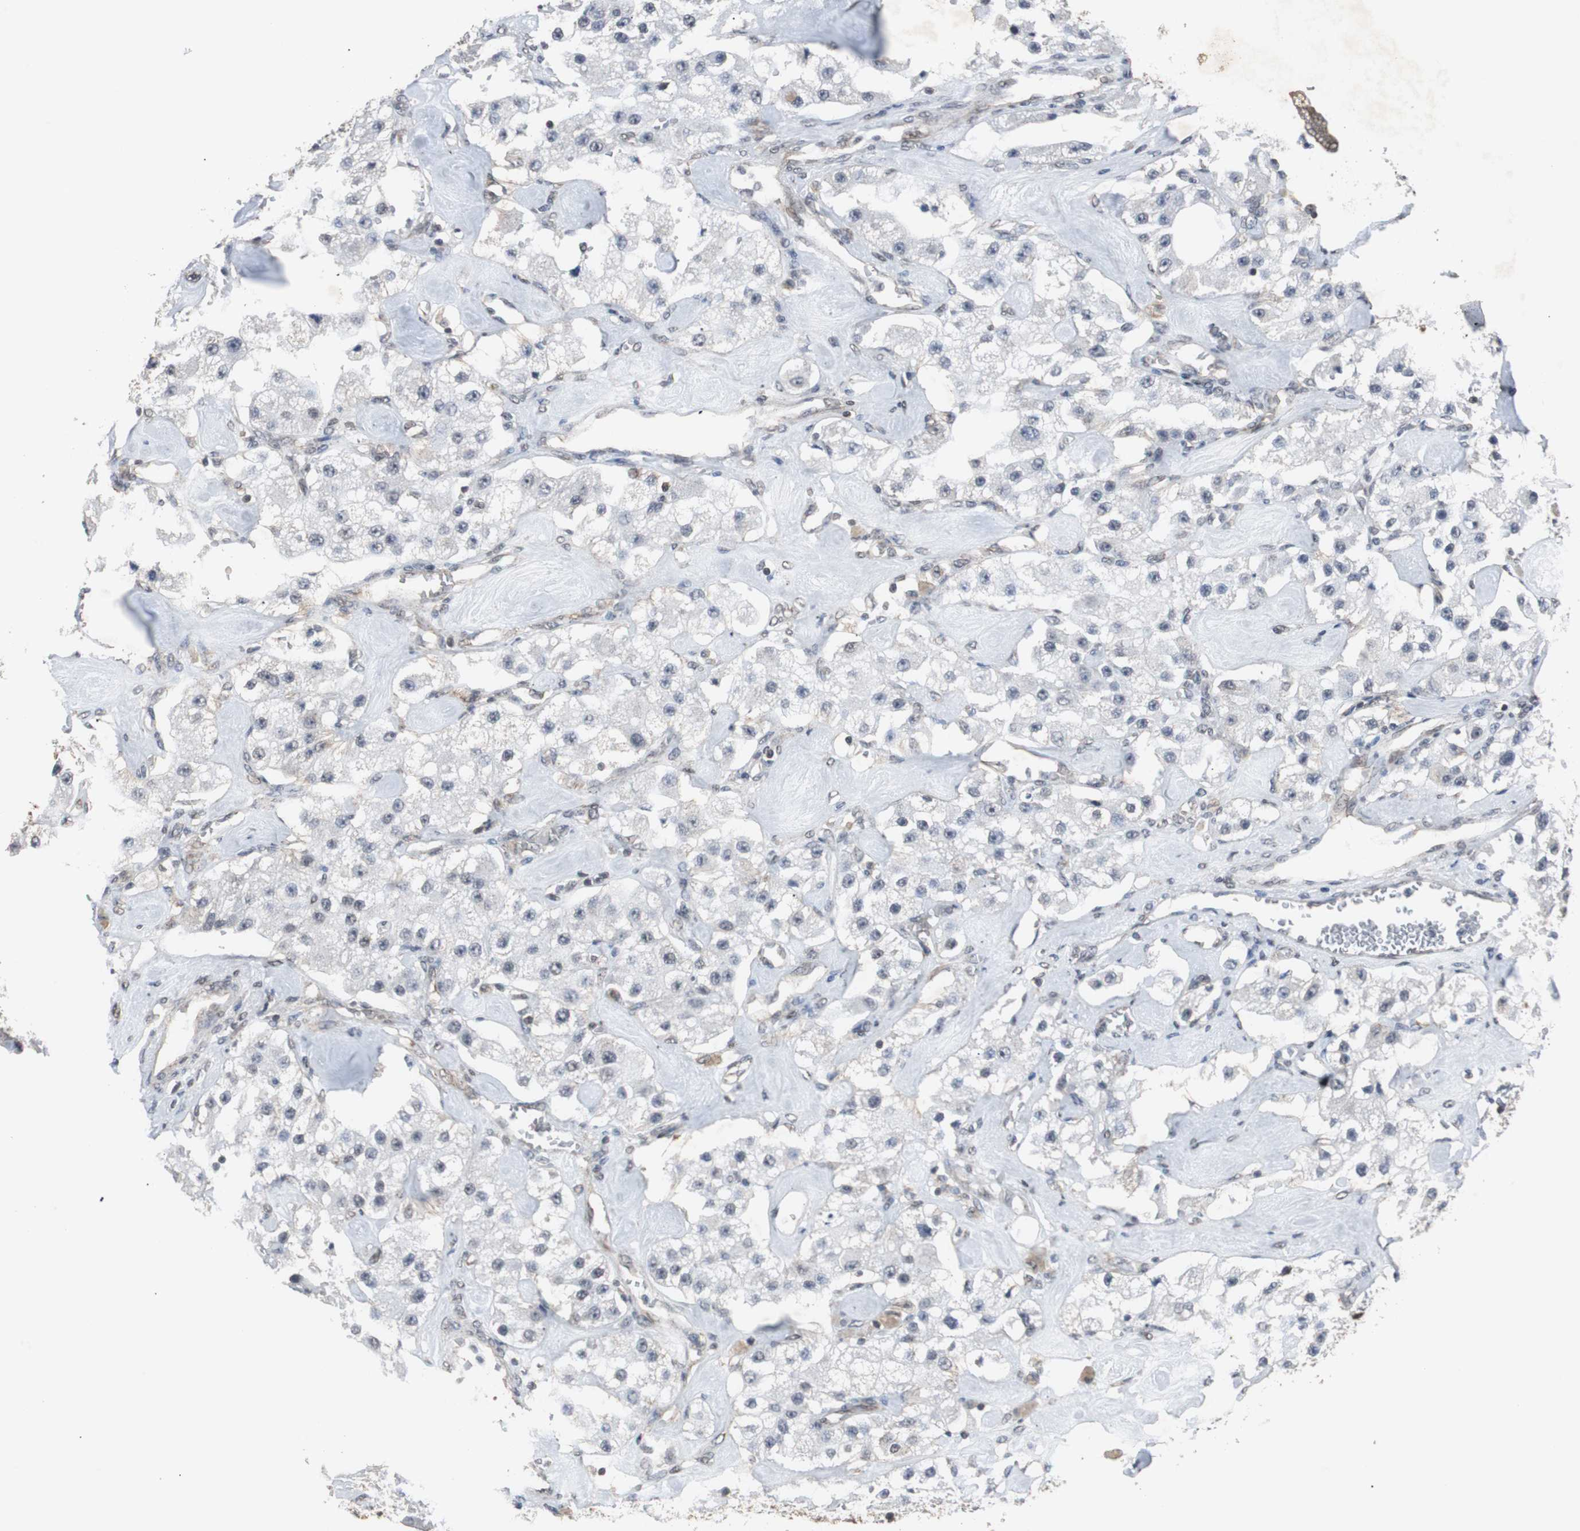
{"staining": {"intensity": "negative", "quantity": "none", "location": "none"}, "tissue": "carcinoid", "cell_type": "Tumor cells", "image_type": "cancer", "snomed": [{"axis": "morphology", "description": "Carcinoid, malignant, NOS"}, {"axis": "topography", "description": "Pancreas"}], "caption": "Tumor cells are negative for brown protein staining in carcinoid. The staining was performed using DAB to visualize the protein expression in brown, while the nuclei were stained in blue with hematoxylin (Magnification: 20x).", "gene": "ZHX2", "patient": {"sex": "male", "age": 41}}